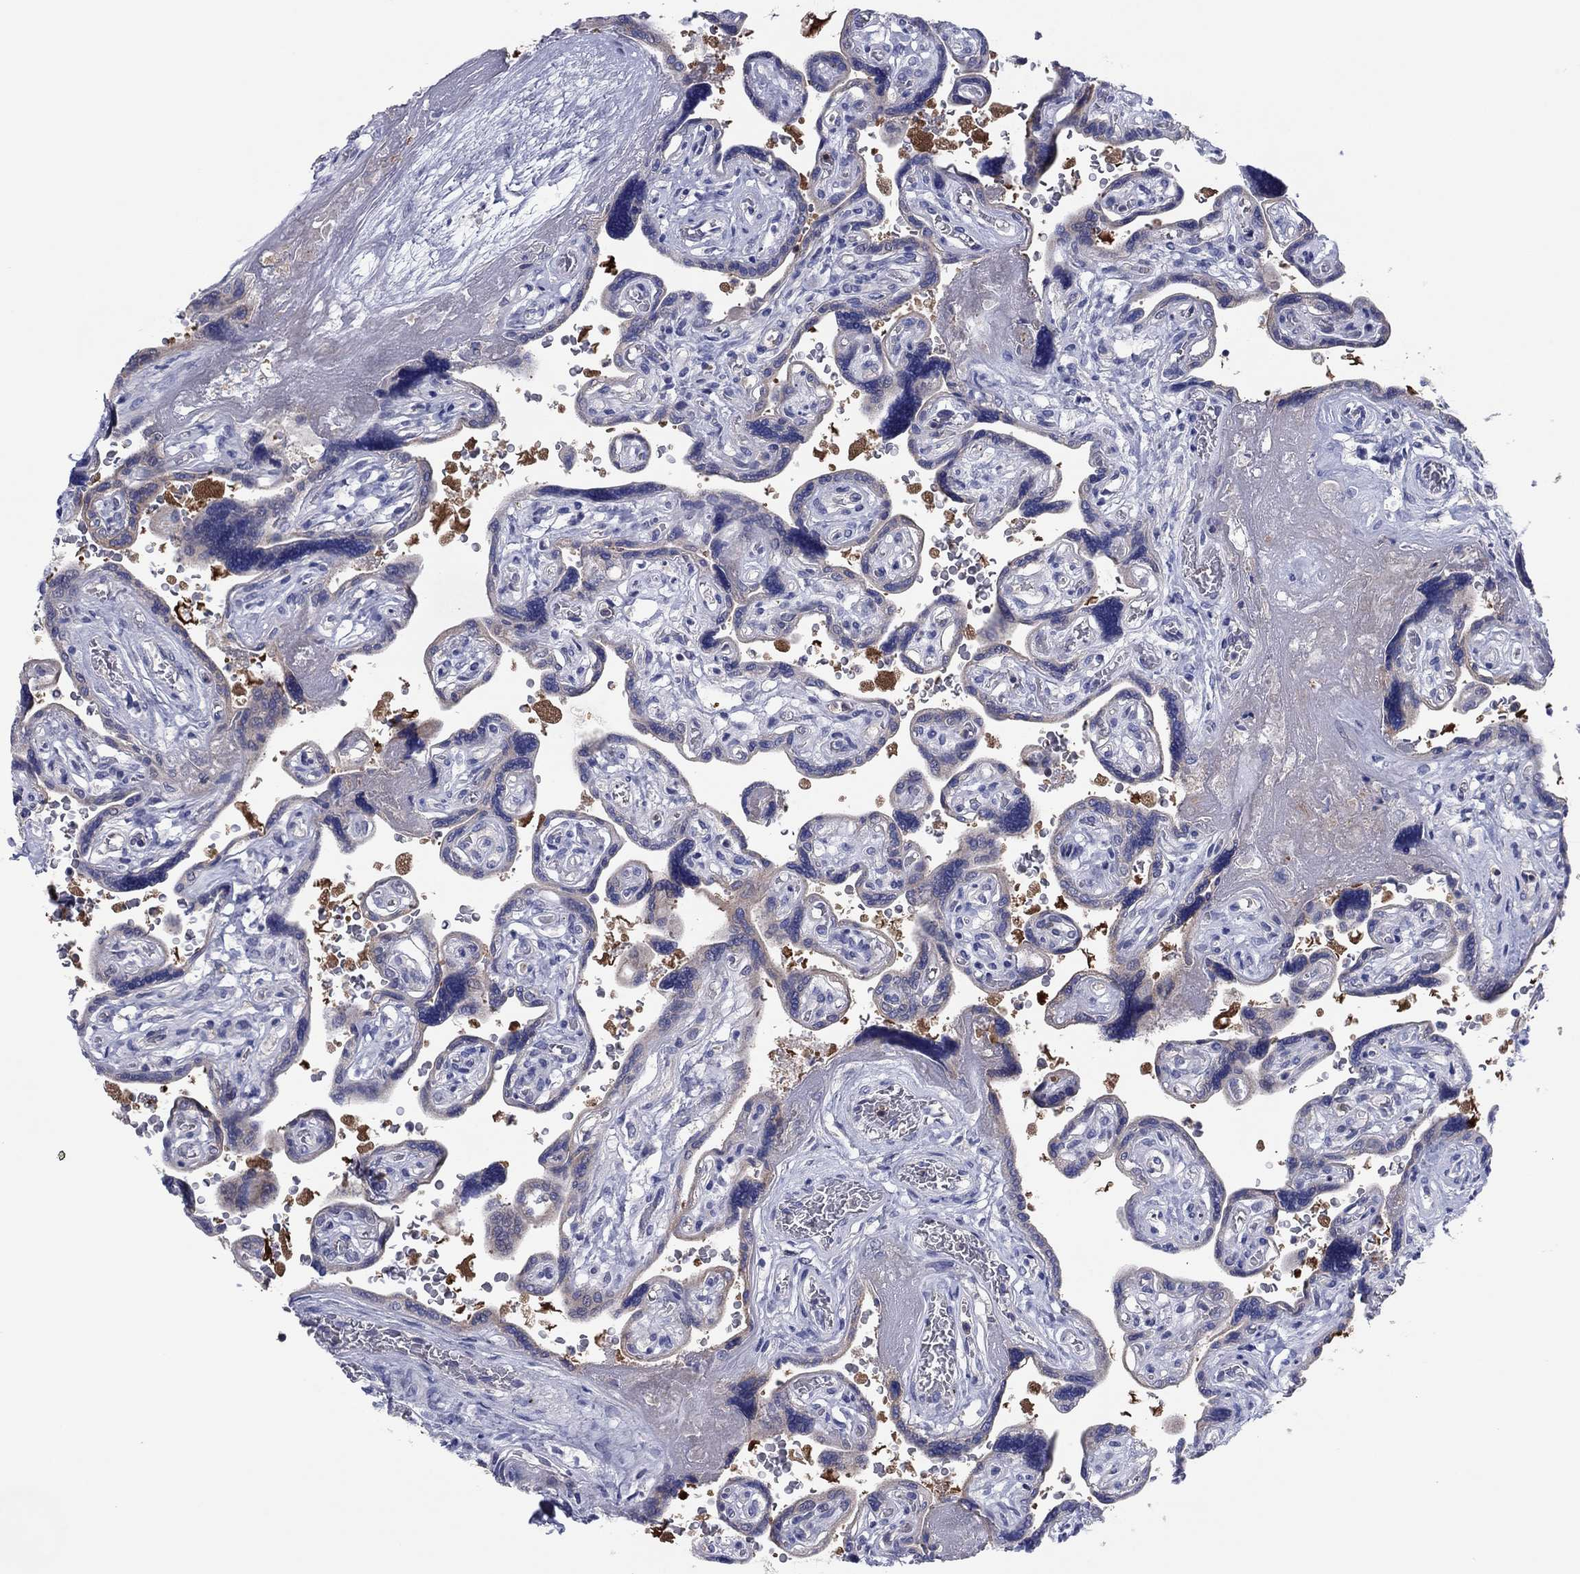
{"staining": {"intensity": "negative", "quantity": "none", "location": "none"}, "tissue": "placenta", "cell_type": "Decidual cells", "image_type": "normal", "snomed": [{"axis": "morphology", "description": "Normal tissue, NOS"}, {"axis": "topography", "description": "Placenta"}], "caption": "This micrograph is of benign placenta stained with immunohistochemistry to label a protein in brown with the nuclei are counter-stained blue. There is no positivity in decidual cells.", "gene": "PVR", "patient": {"sex": "female", "age": 32}}